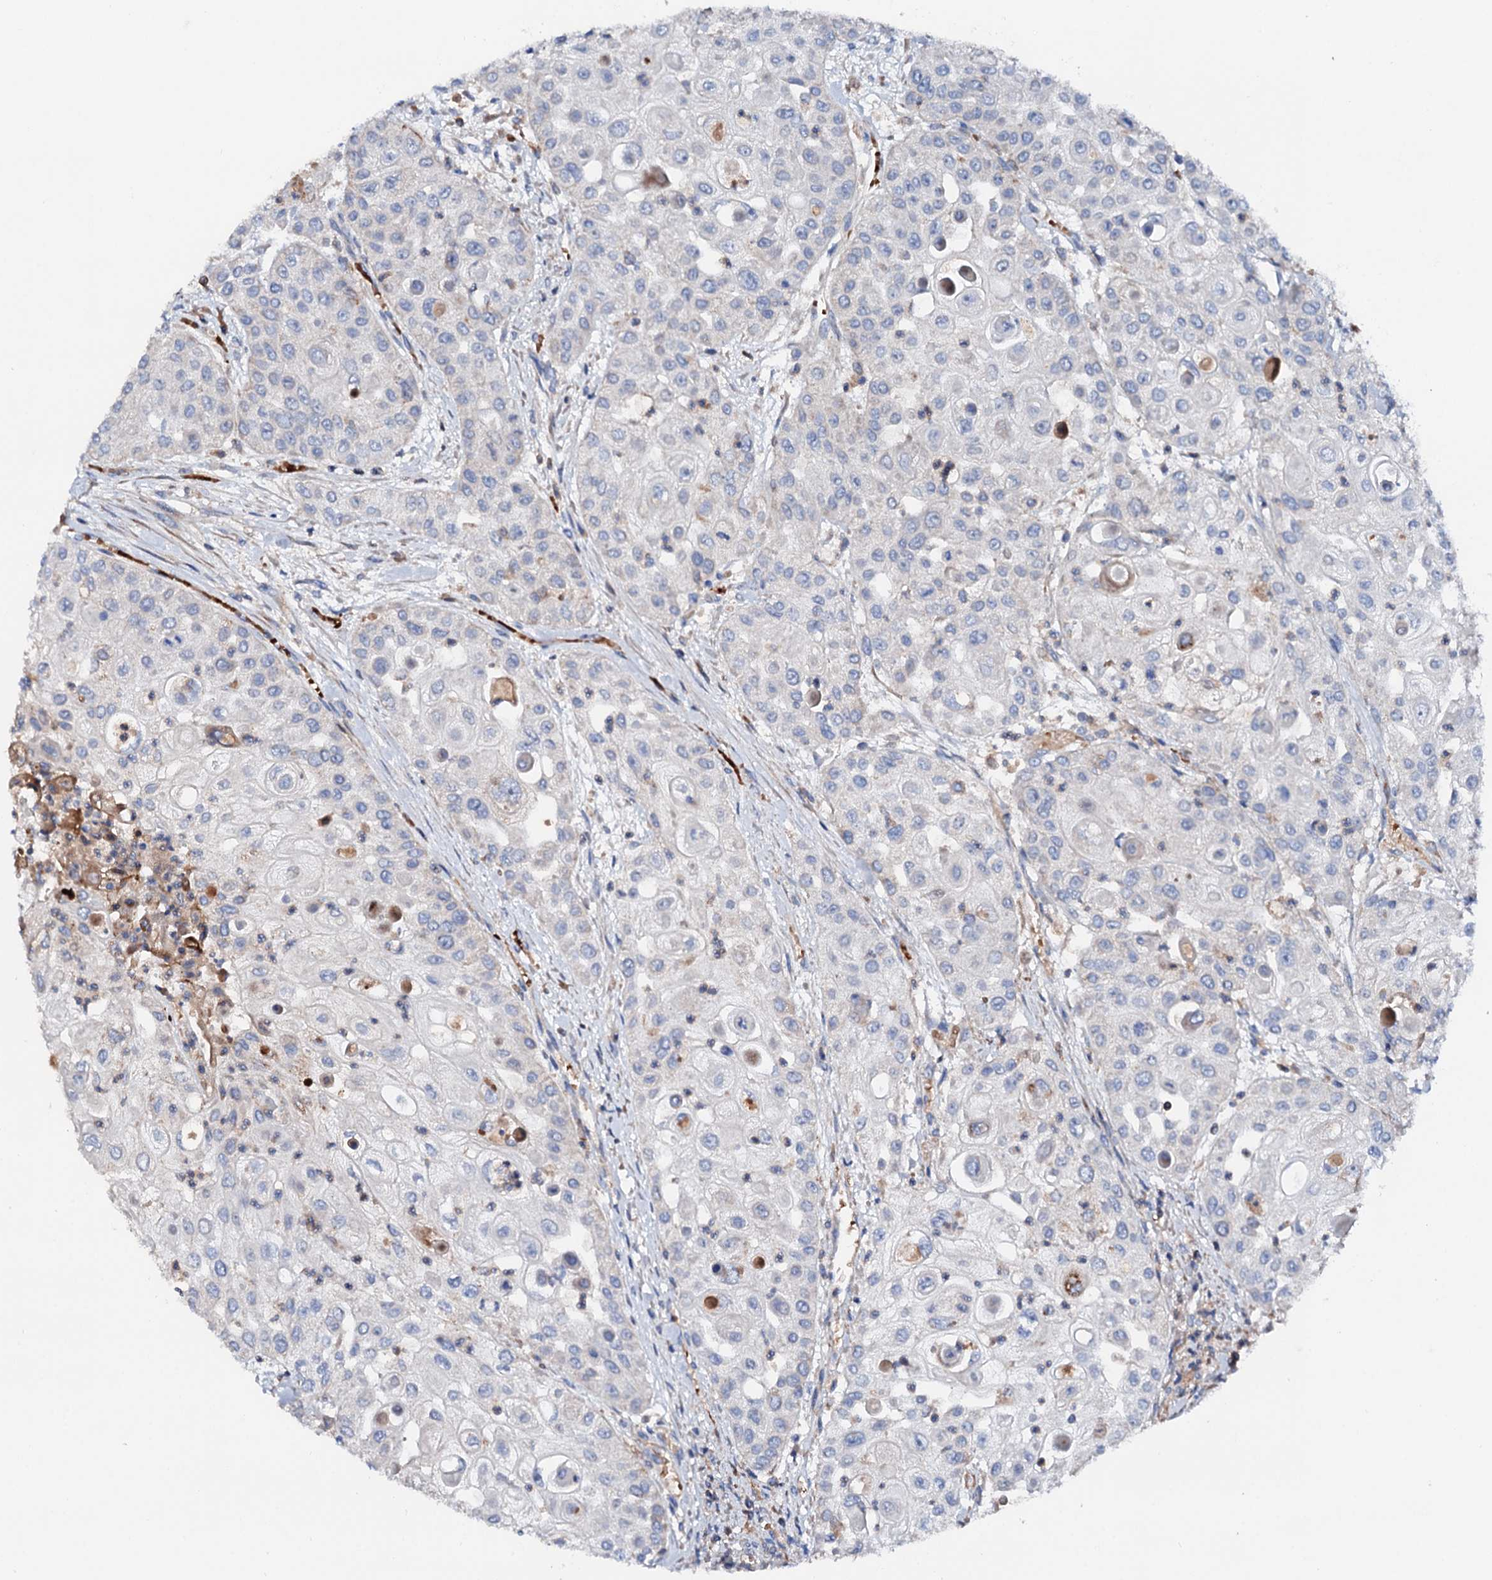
{"staining": {"intensity": "negative", "quantity": "none", "location": "none"}, "tissue": "urothelial cancer", "cell_type": "Tumor cells", "image_type": "cancer", "snomed": [{"axis": "morphology", "description": "Urothelial carcinoma, High grade"}, {"axis": "topography", "description": "Urinary bladder"}], "caption": "Human high-grade urothelial carcinoma stained for a protein using immunohistochemistry reveals no positivity in tumor cells.", "gene": "SLC10A7", "patient": {"sex": "female", "age": 79}}